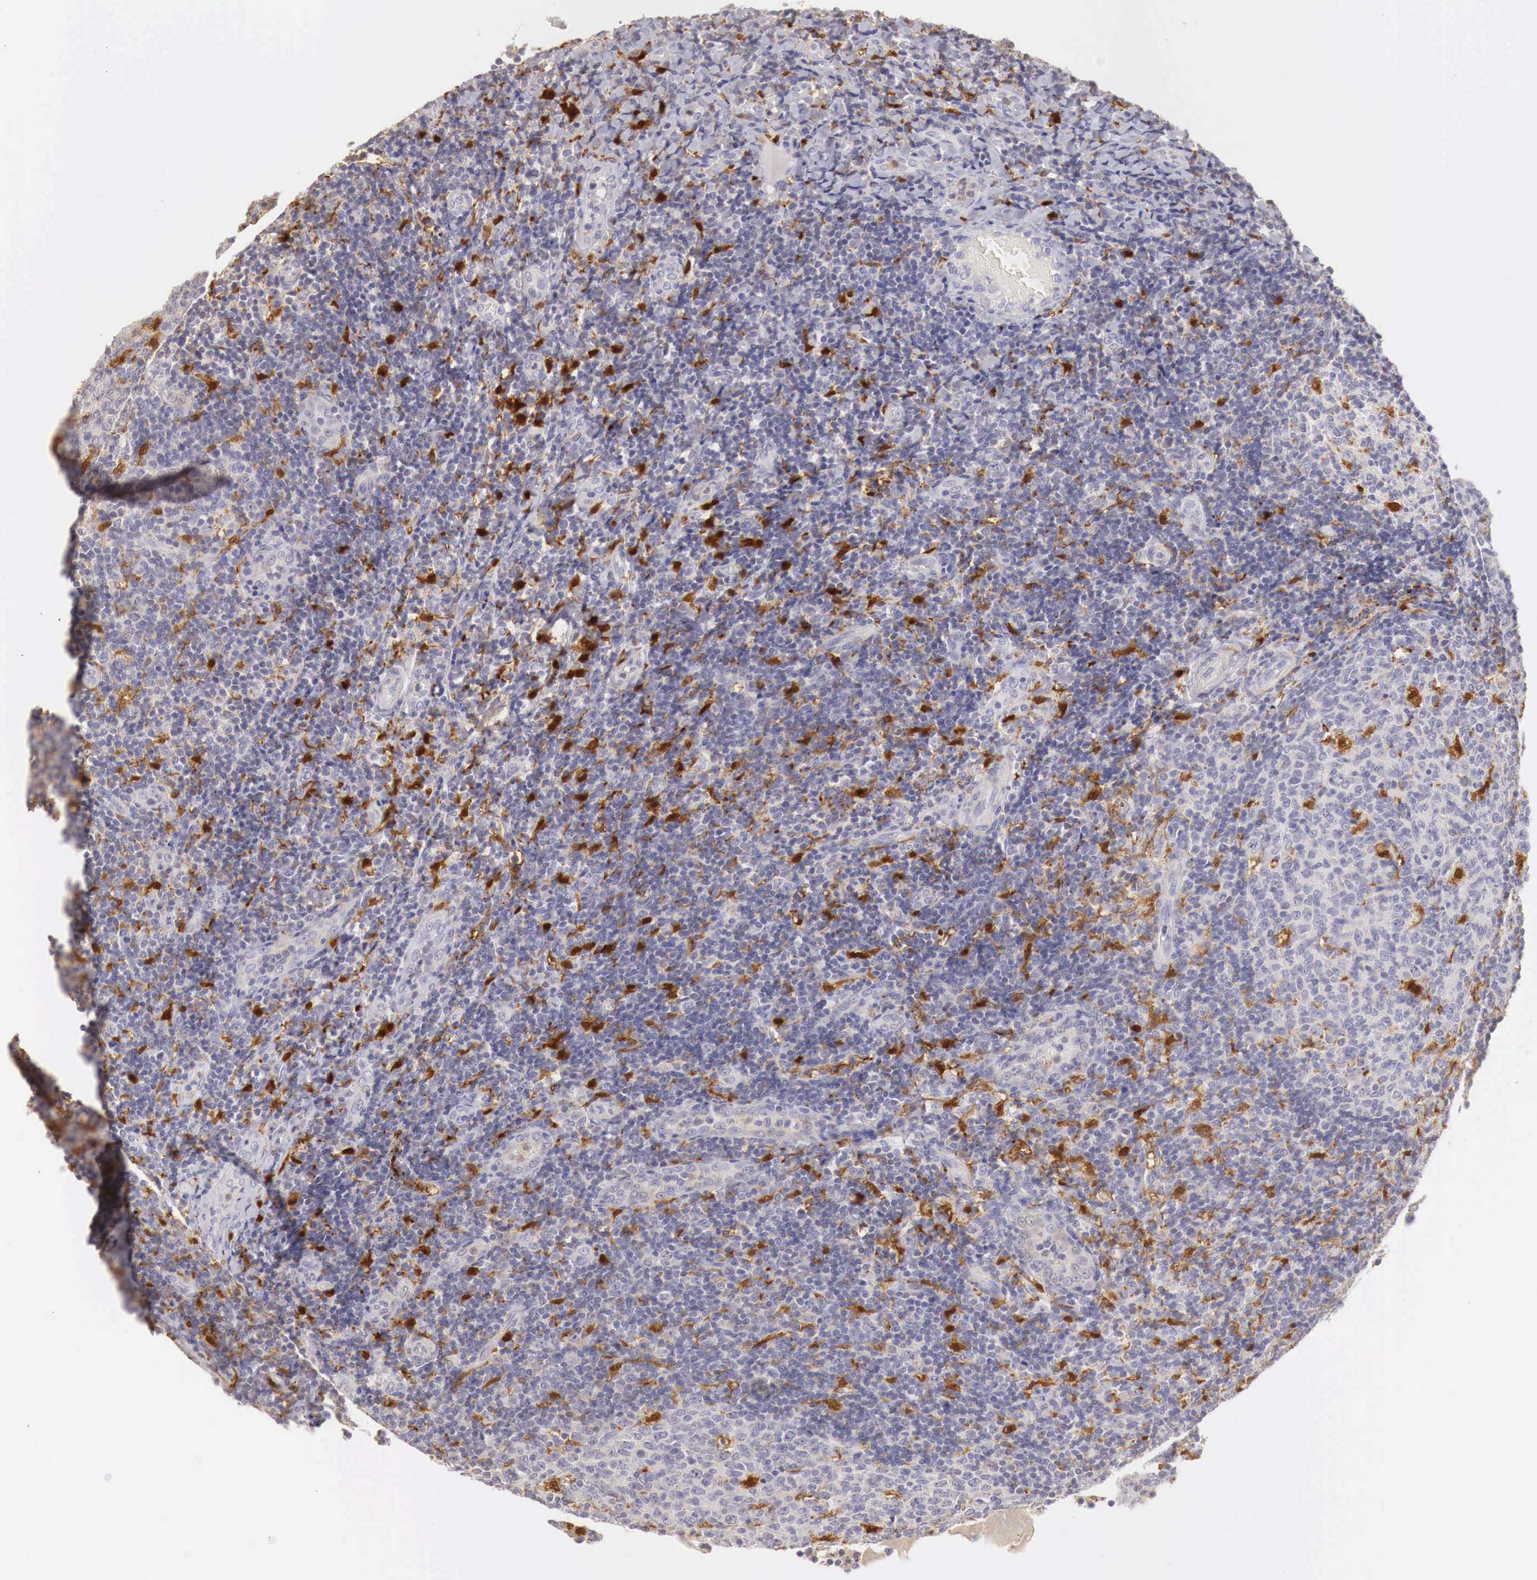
{"staining": {"intensity": "moderate", "quantity": "<25%", "location": "cytoplasmic/membranous"}, "tissue": "tonsil", "cell_type": "Germinal center cells", "image_type": "normal", "snomed": [{"axis": "morphology", "description": "Normal tissue, NOS"}, {"axis": "topography", "description": "Tonsil"}], "caption": "Immunohistochemistry of benign tonsil demonstrates low levels of moderate cytoplasmic/membranous staining in about <25% of germinal center cells. The protein is shown in brown color, while the nuclei are stained blue.", "gene": "RENBP", "patient": {"sex": "female", "age": 3}}